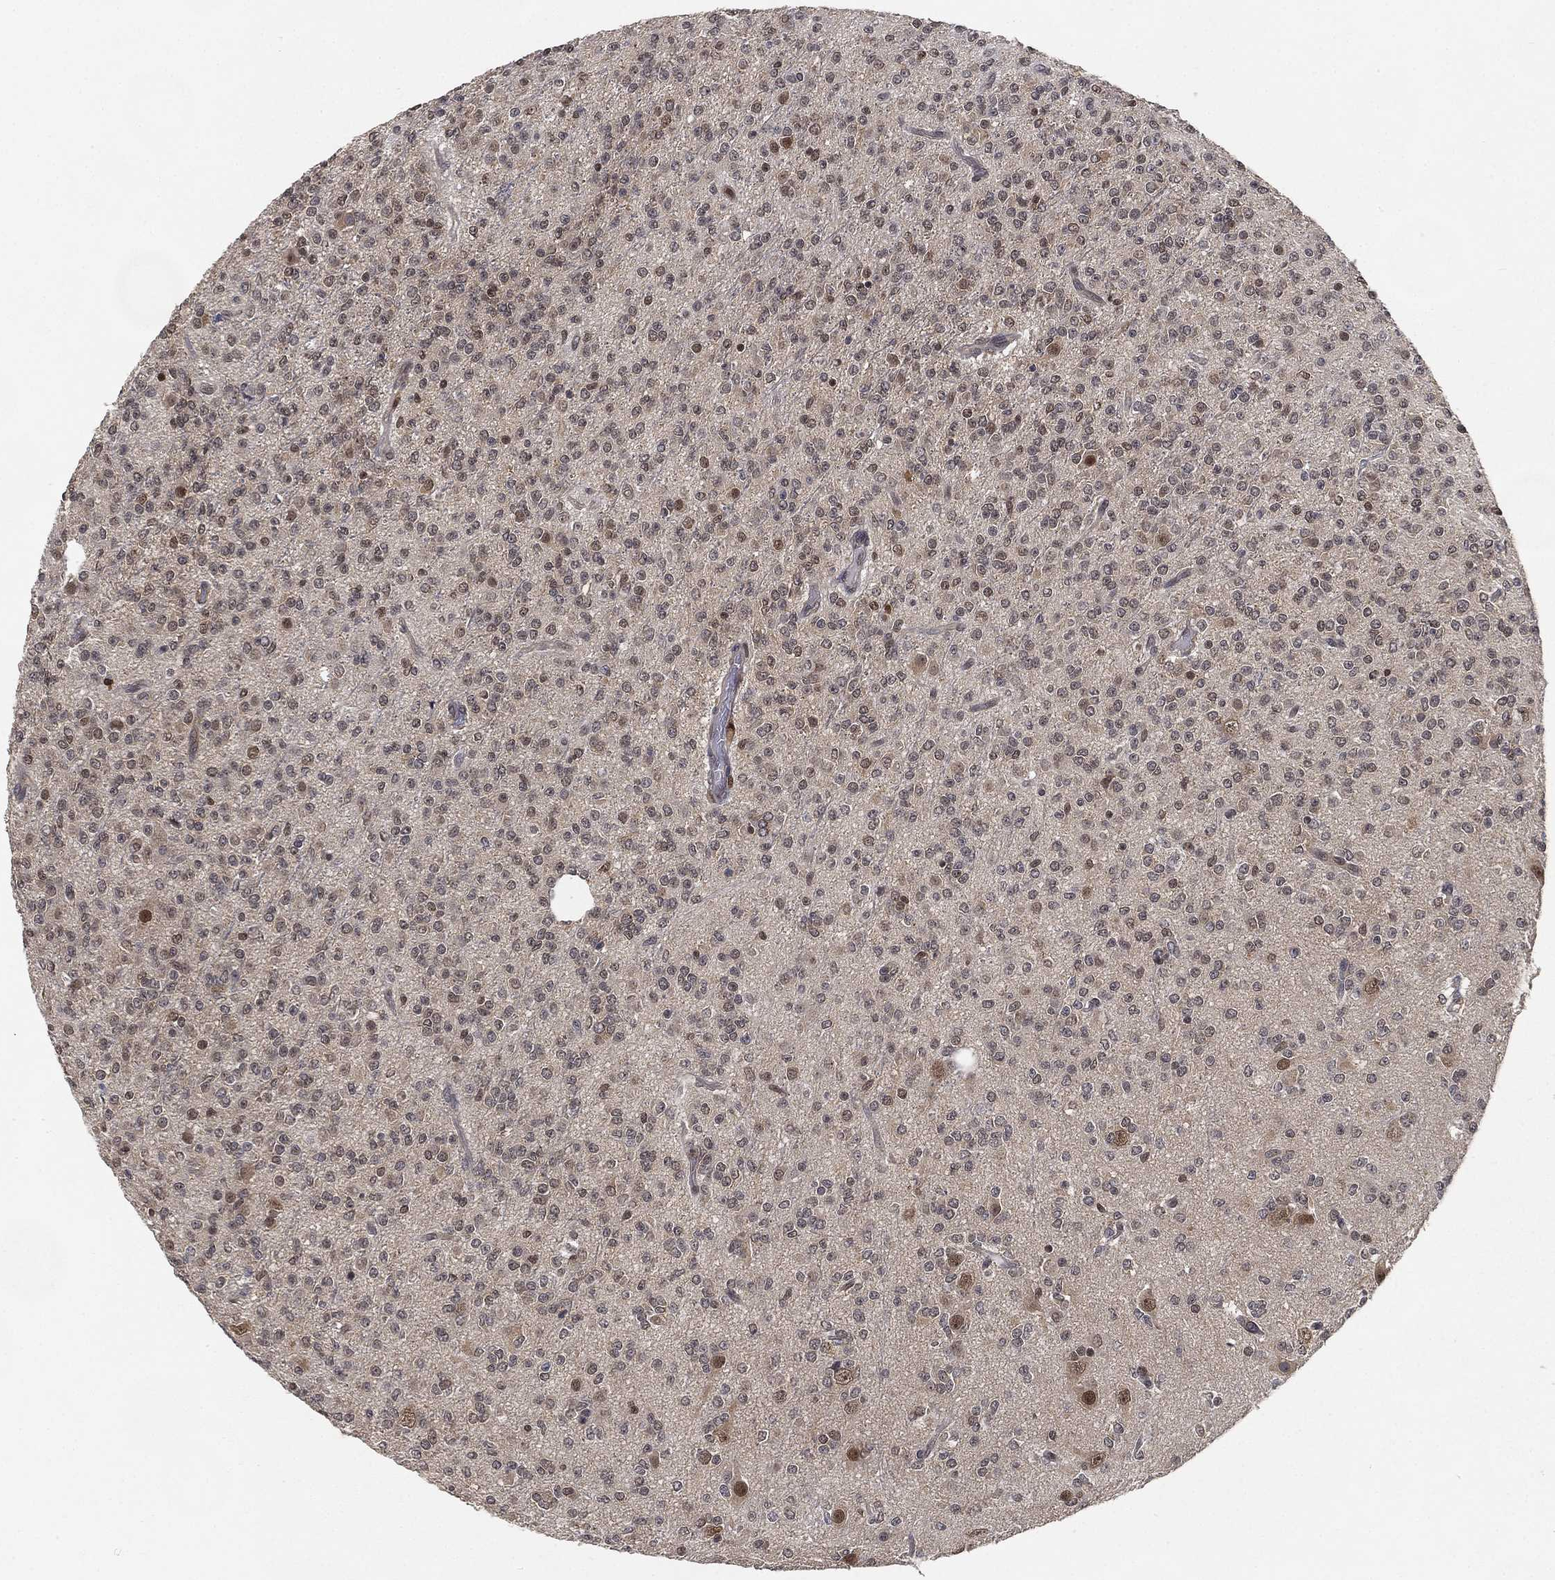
{"staining": {"intensity": "negative", "quantity": "none", "location": "none"}, "tissue": "glioma", "cell_type": "Tumor cells", "image_type": "cancer", "snomed": [{"axis": "morphology", "description": "Glioma, malignant, Low grade"}, {"axis": "topography", "description": "Brain"}], "caption": "Immunohistochemistry of low-grade glioma (malignant) demonstrates no positivity in tumor cells.", "gene": "WDR26", "patient": {"sex": "male", "age": 27}}